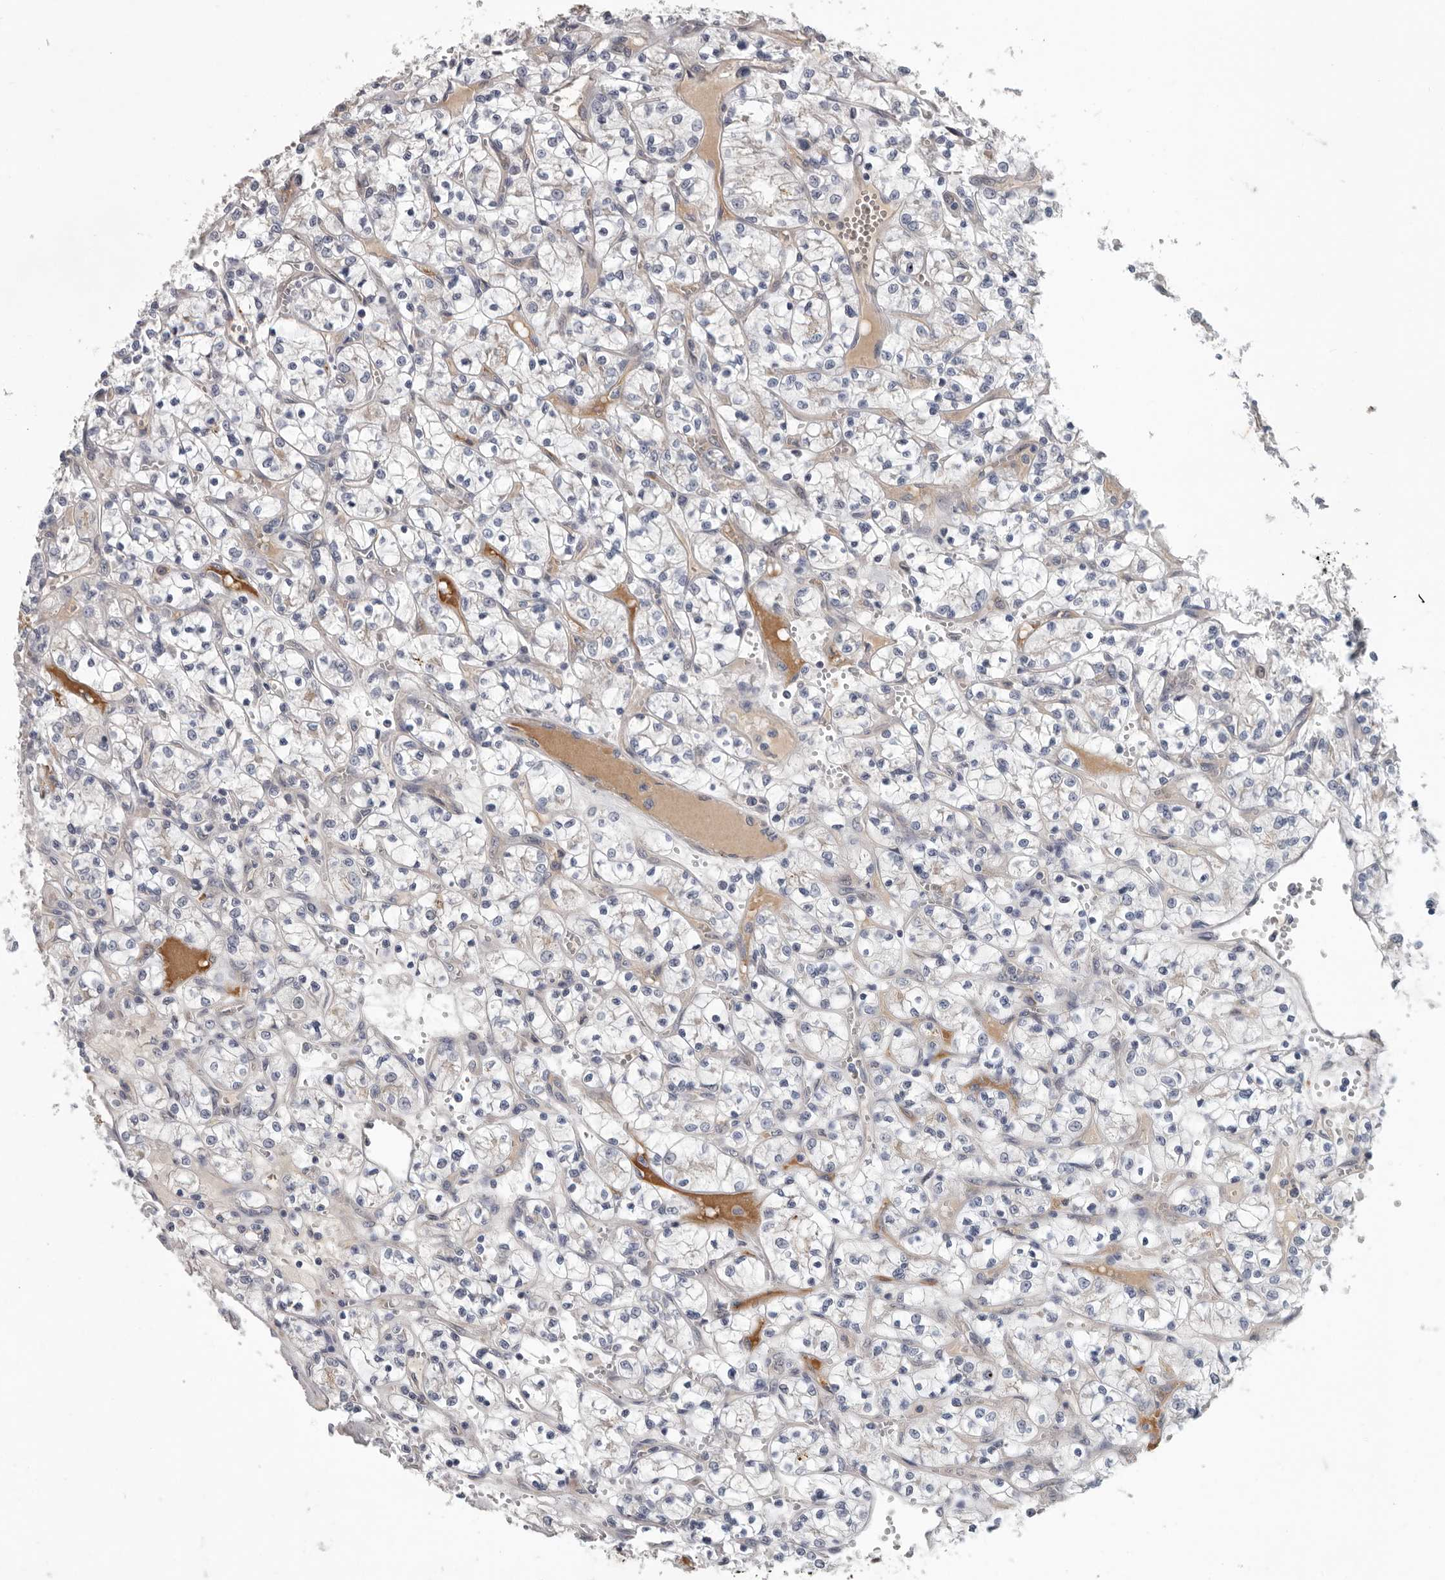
{"staining": {"intensity": "negative", "quantity": "none", "location": "none"}, "tissue": "renal cancer", "cell_type": "Tumor cells", "image_type": "cancer", "snomed": [{"axis": "morphology", "description": "Adenocarcinoma, NOS"}, {"axis": "topography", "description": "Kidney"}], "caption": "Immunohistochemistry of human renal adenocarcinoma demonstrates no staining in tumor cells.", "gene": "ATXN3L", "patient": {"sex": "female", "age": 69}}